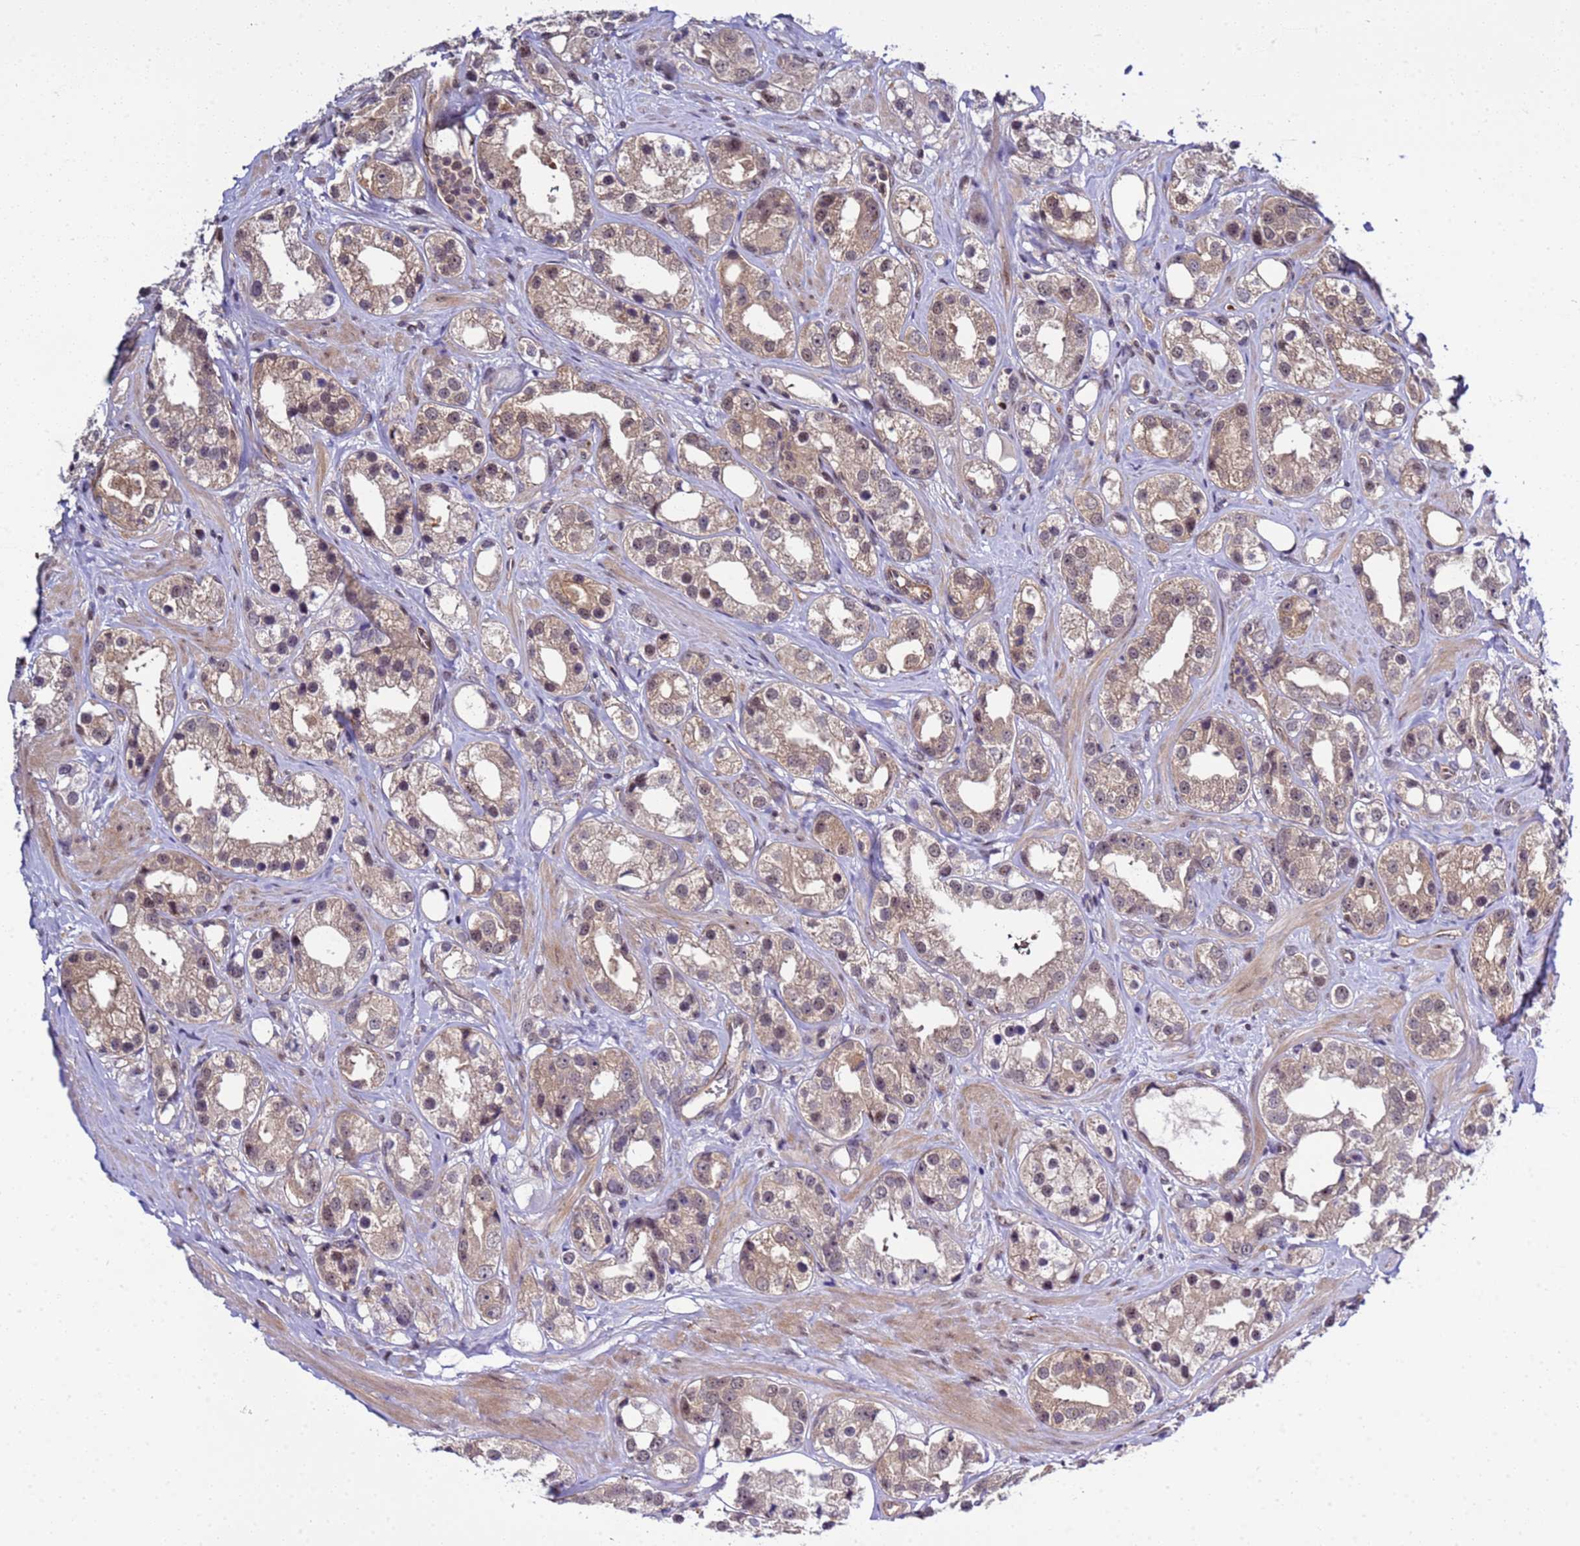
{"staining": {"intensity": "weak", "quantity": ">75%", "location": "cytoplasmic/membranous,nuclear"}, "tissue": "prostate cancer", "cell_type": "Tumor cells", "image_type": "cancer", "snomed": [{"axis": "morphology", "description": "Adenocarcinoma, NOS"}, {"axis": "topography", "description": "Prostate"}], "caption": "Immunohistochemical staining of human prostate cancer (adenocarcinoma) exhibits low levels of weak cytoplasmic/membranous and nuclear staining in approximately >75% of tumor cells.", "gene": "GEN1", "patient": {"sex": "male", "age": 79}}